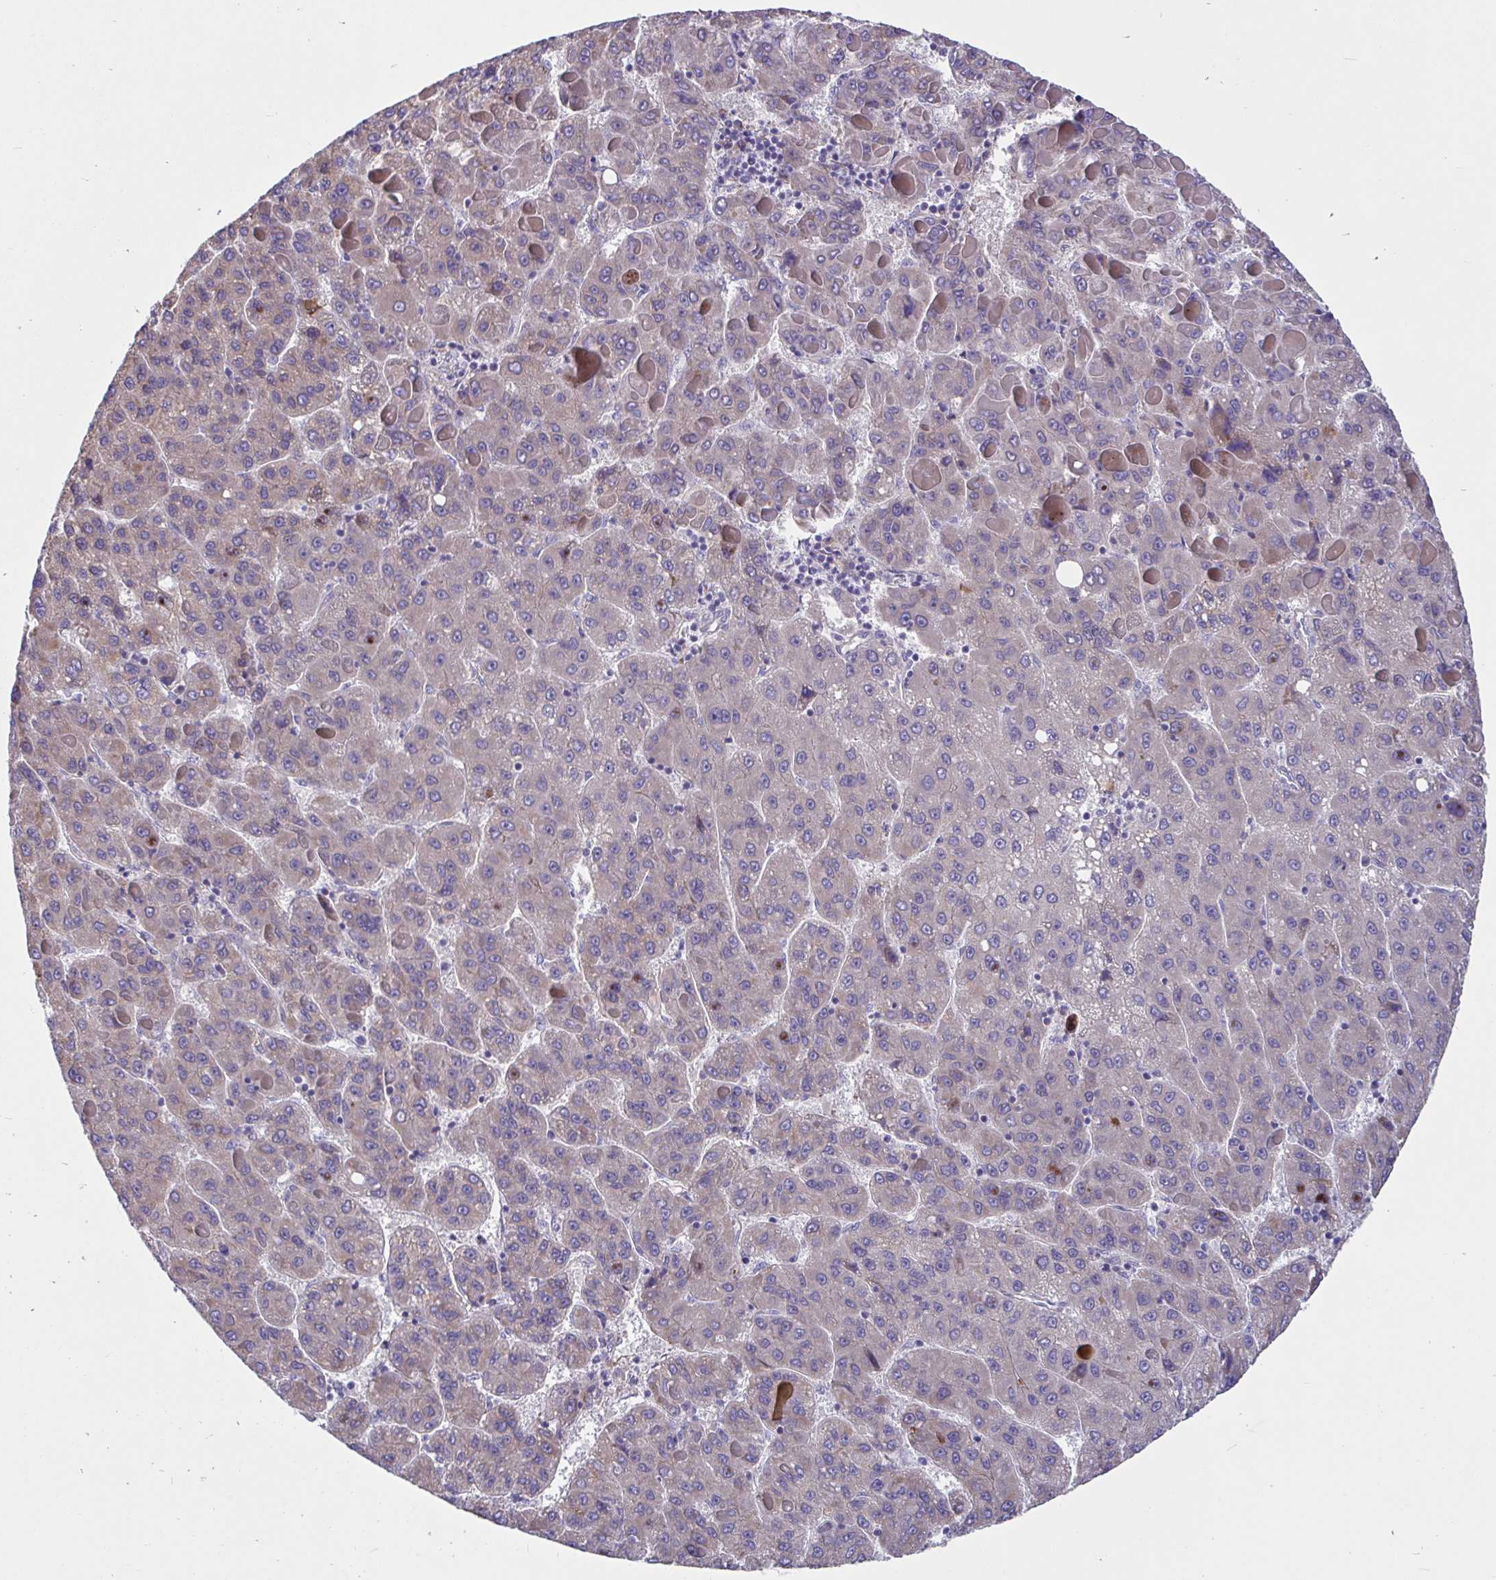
{"staining": {"intensity": "negative", "quantity": "none", "location": "none"}, "tissue": "liver cancer", "cell_type": "Tumor cells", "image_type": "cancer", "snomed": [{"axis": "morphology", "description": "Carcinoma, Hepatocellular, NOS"}, {"axis": "topography", "description": "Liver"}], "caption": "Photomicrograph shows no protein positivity in tumor cells of liver hepatocellular carcinoma tissue.", "gene": "WBP1", "patient": {"sex": "female", "age": 82}}